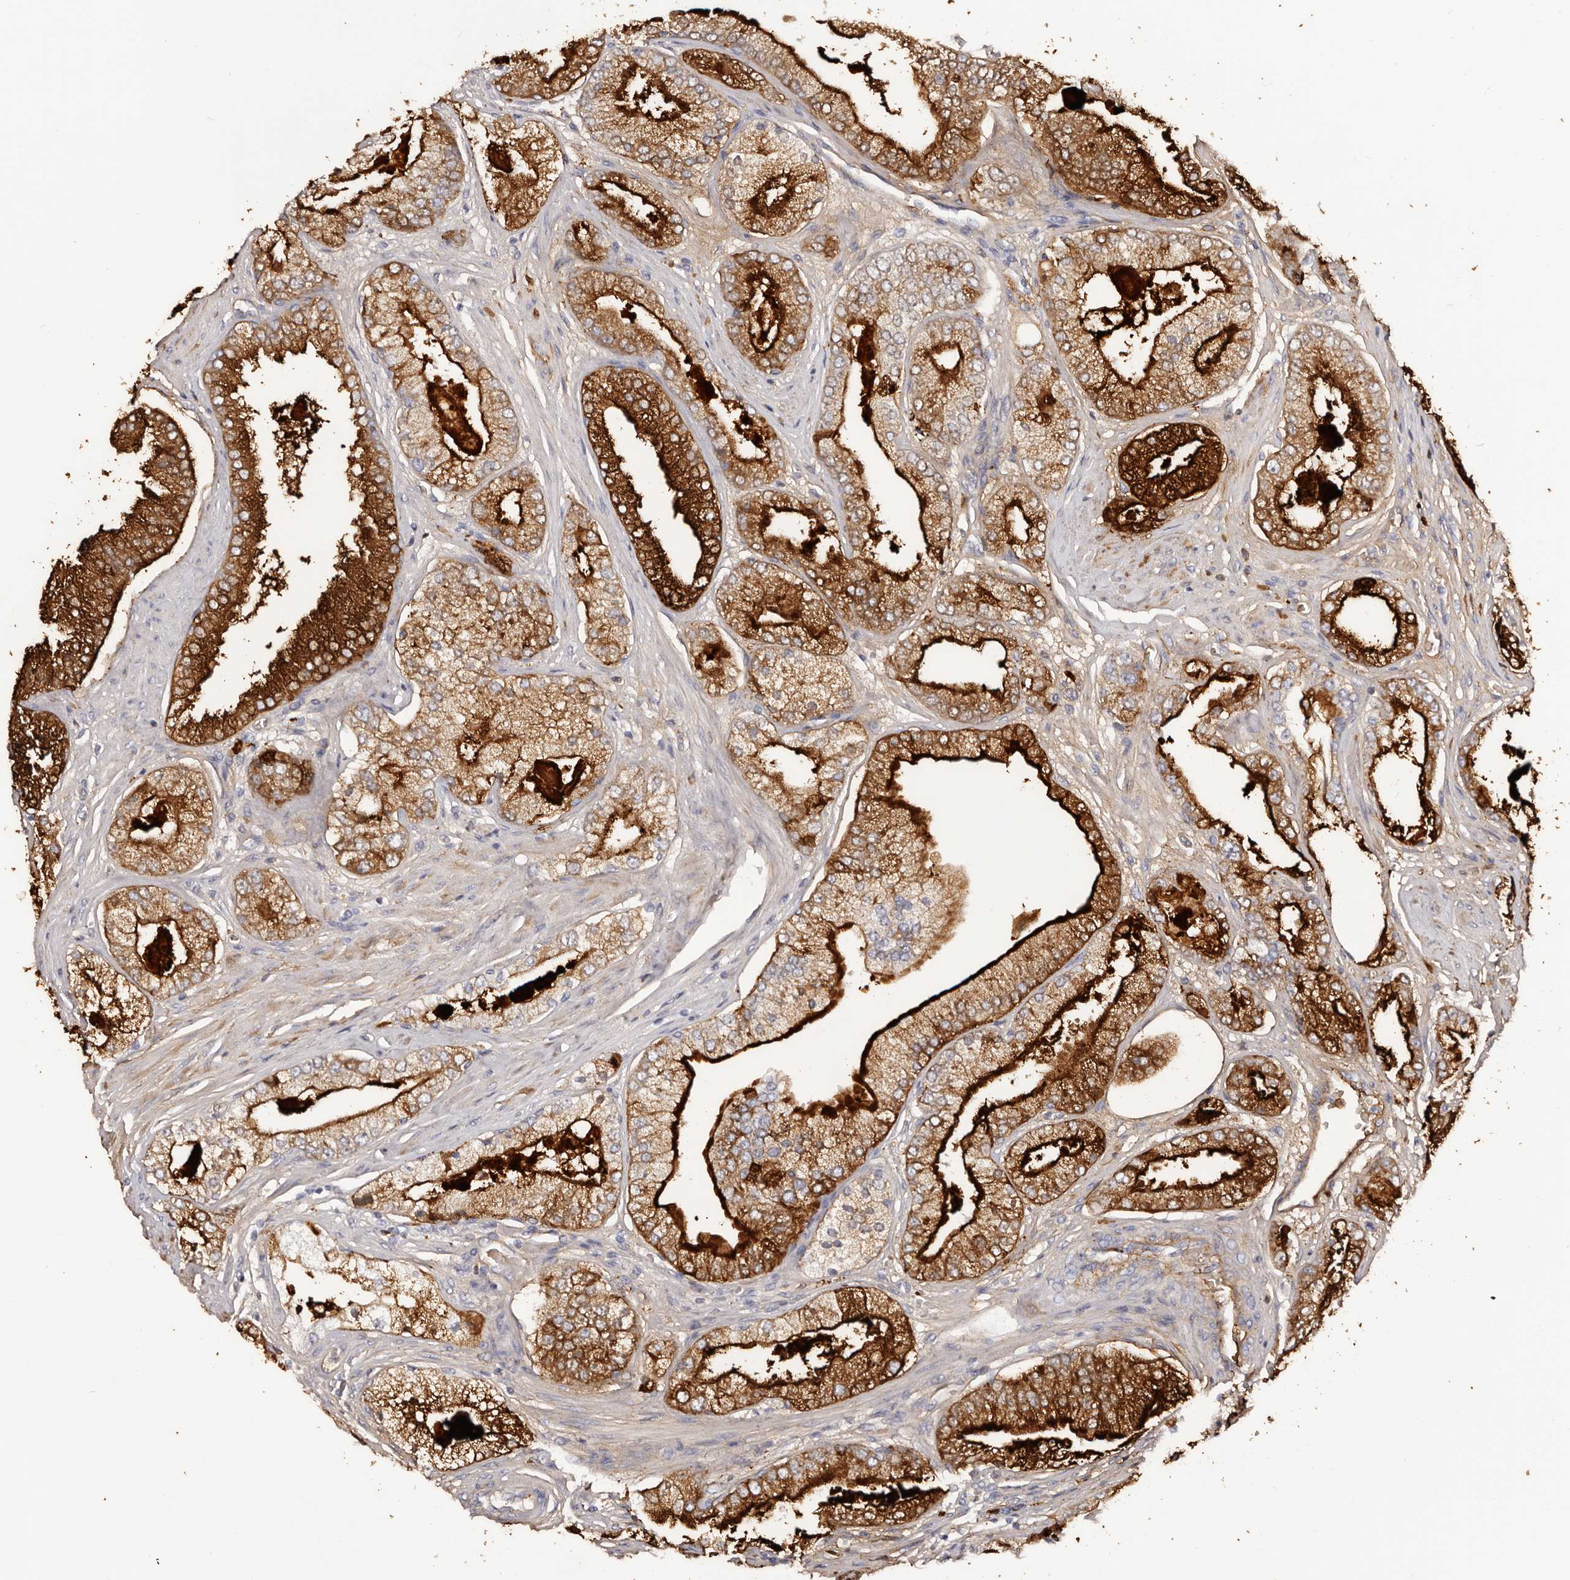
{"staining": {"intensity": "strong", "quantity": ">75%", "location": "cytoplasmic/membranous"}, "tissue": "prostate cancer", "cell_type": "Tumor cells", "image_type": "cancer", "snomed": [{"axis": "morphology", "description": "Adenocarcinoma, High grade"}, {"axis": "topography", "description": "Prostate"}], "caption": "This image displays prostate cancer stained with immunohistochemistry (IHC) to label a protein in brown. The cytoplasmic/membranous of tumor cells show strong positivity for the protein. Nuclei are counter-stained blue.", "gene": "AKNAD1", "patient": {"sex": "male", "age": 58}}